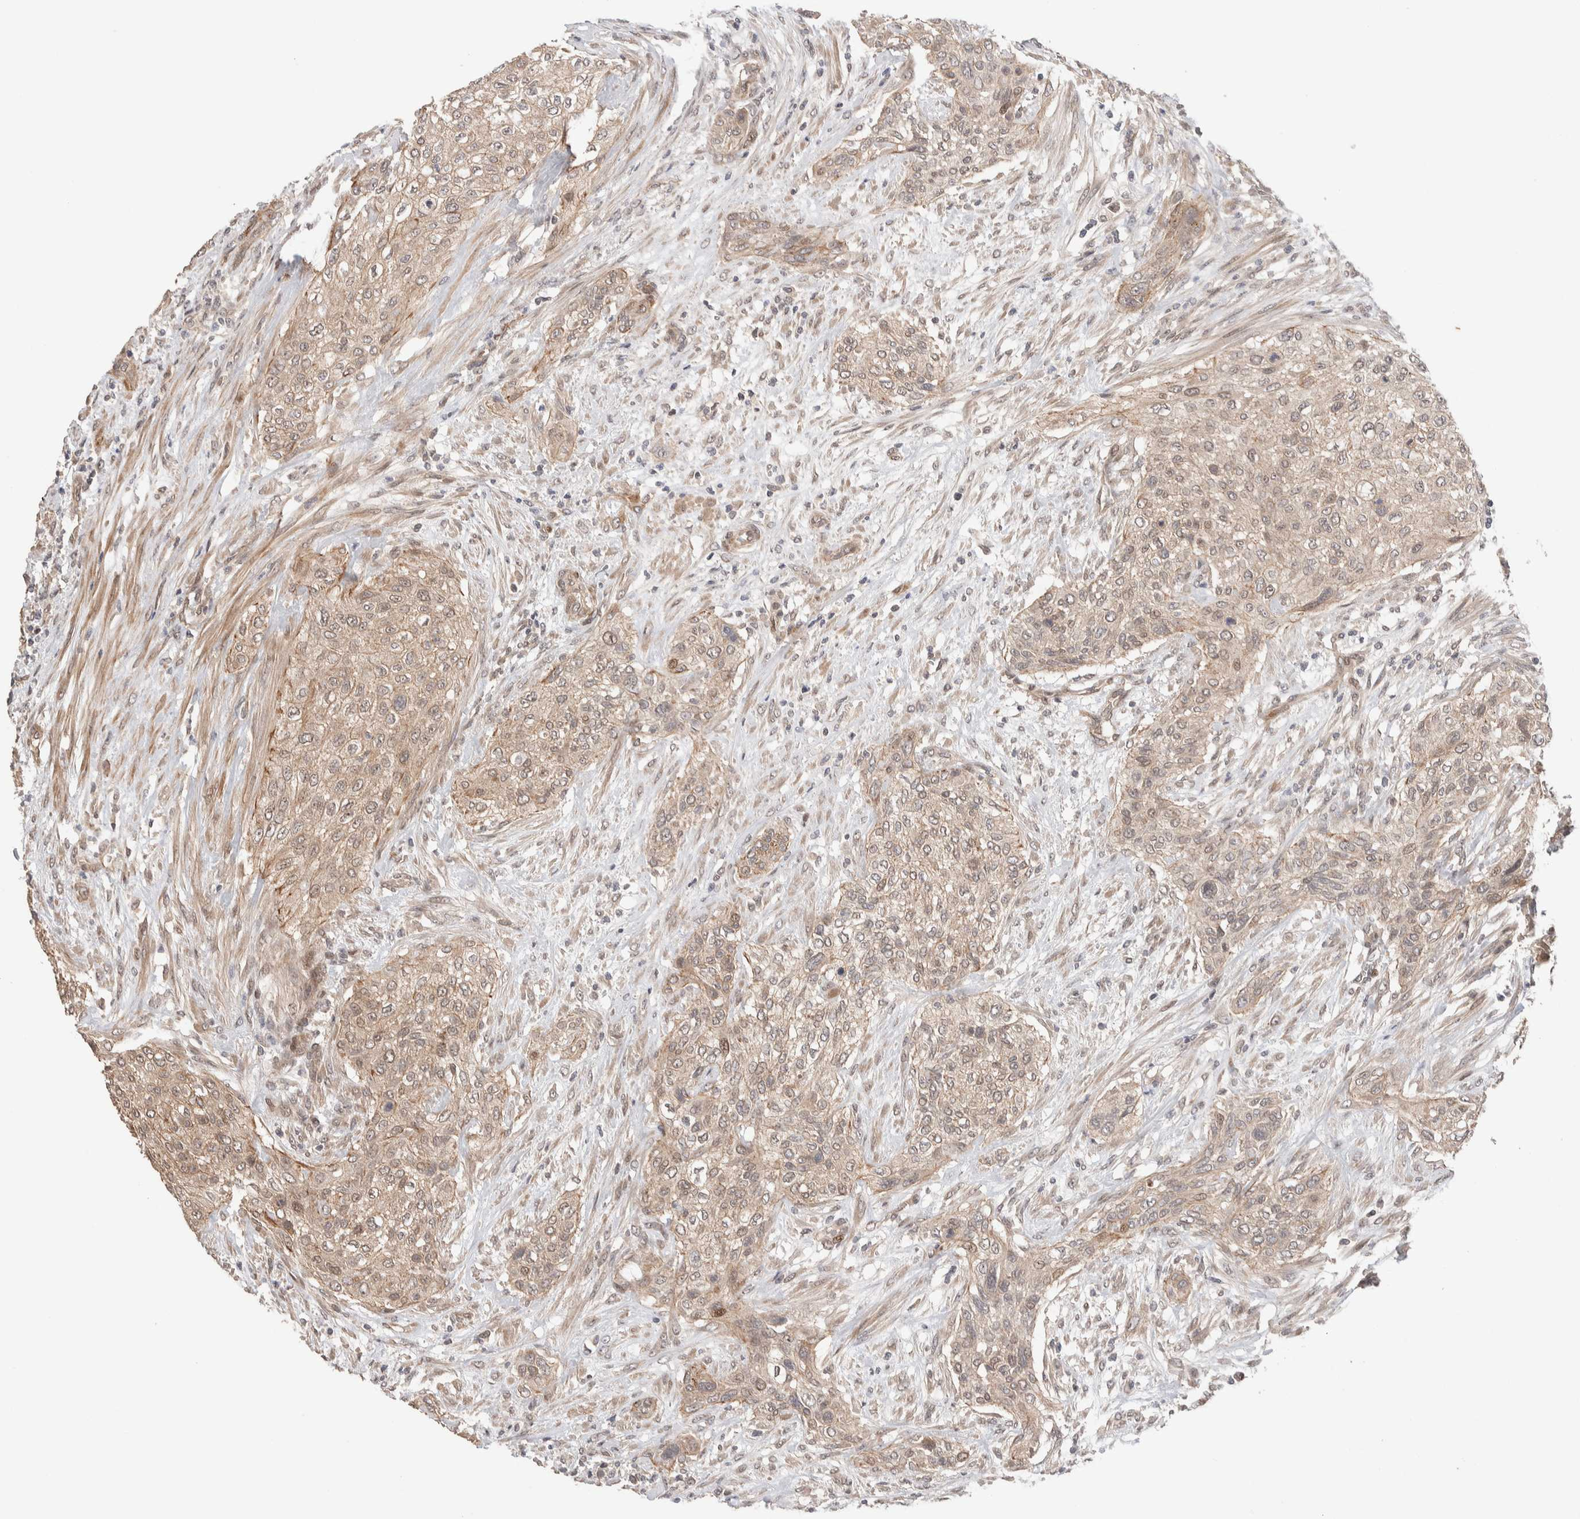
{"staining": {"intensity": "moderate", "quantity": ">75%", "location": "cytoplasmic/membranous,nuclear"}, "tissue": "urothelial cancer", "cell_type": "Tumor cells", "image_type": "cancer", "snomed": [{"axis": "morphology", "description": "Urothelial carcinoma, Low grade"}, {"axis": "morphology", "description": "Urothelial carcinoma, High grade"}, {"axis": "topography", "description": "Urinary bladder"}], "caption": "Immunohistochemical staining of human urothelial cancer exhibits medium levels of moderate cytoplasmic/membranous and nuclear staining in about >75% of tumor cells.", "gene": "PRDM15", "patient": {"sex": "male", "age": 35}}